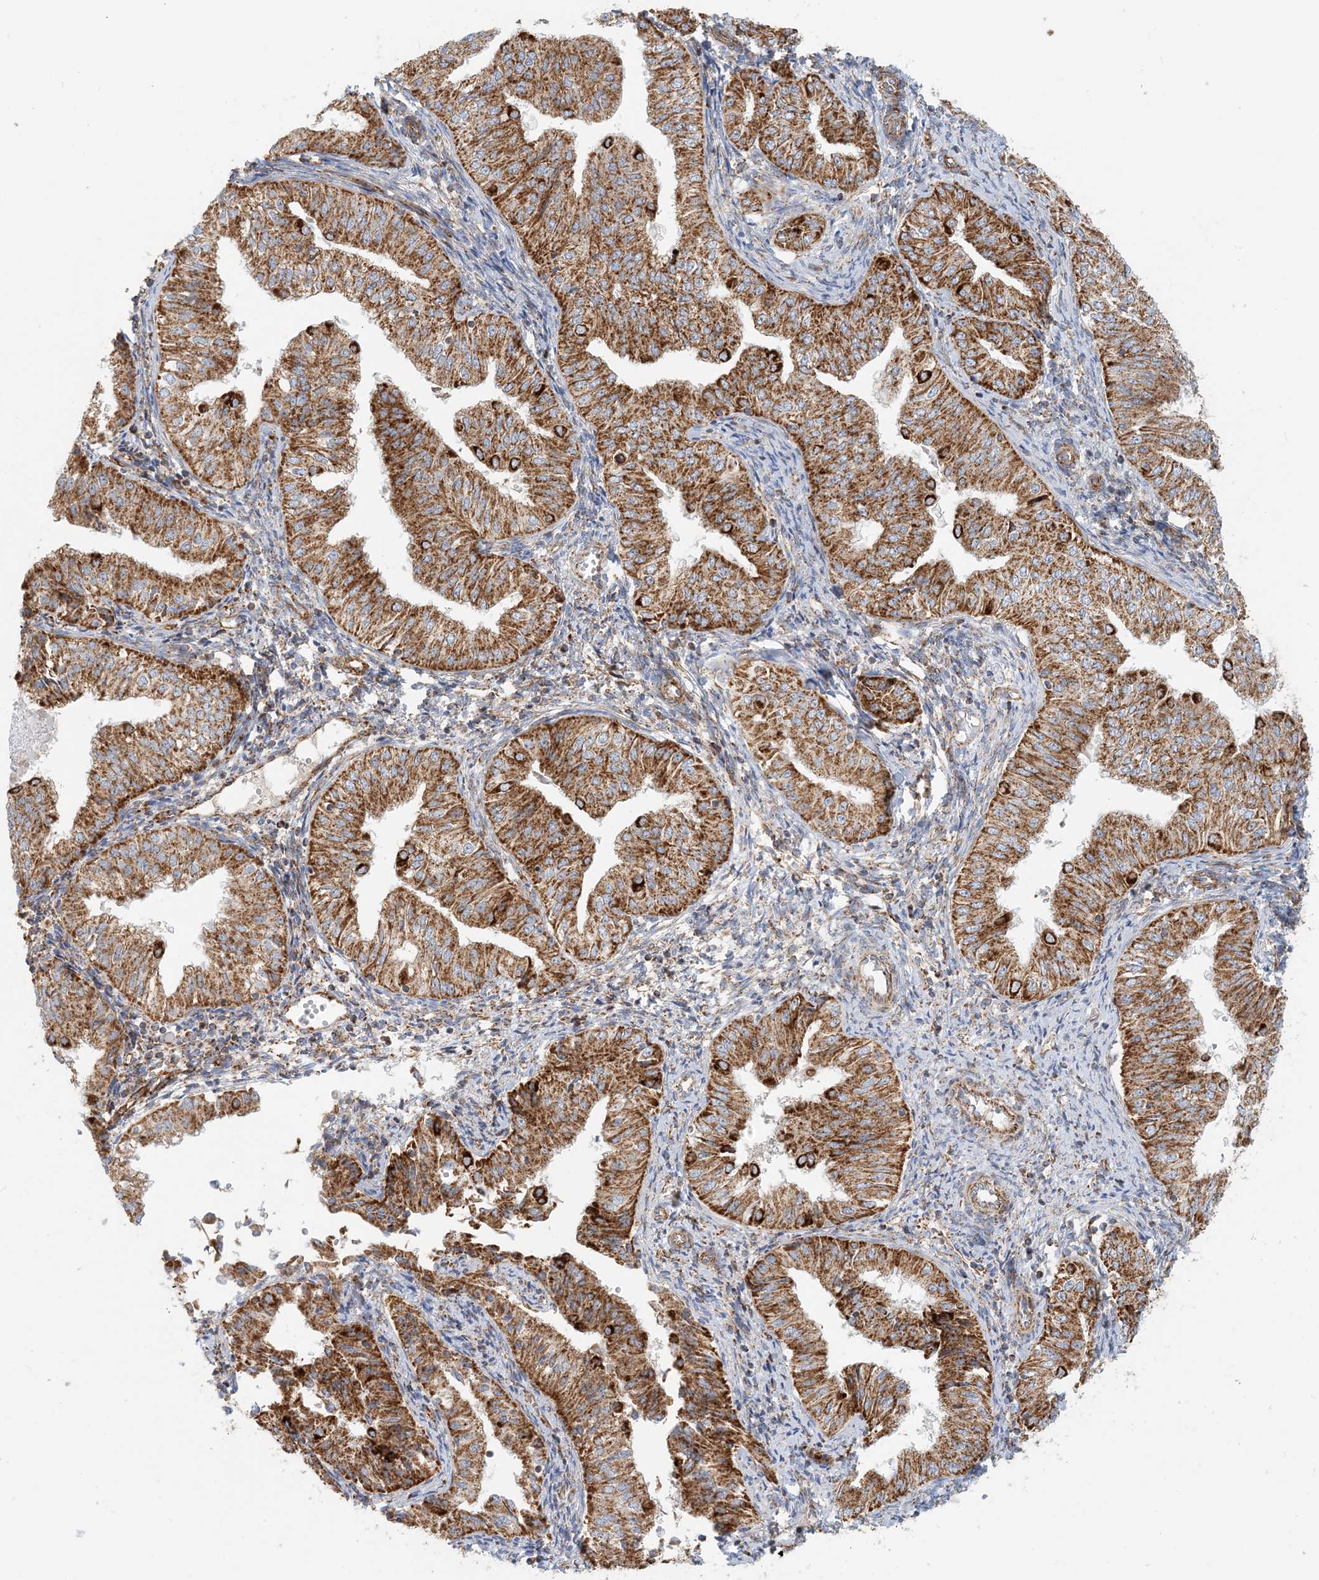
{"staining": {"intensity": "strong", "quantity": ">75%", "location": "cytoplasmic/membranous"}, "tissue": "endometrial cancer", "cell_type": "Tumor cells", "image_type": "cancer", "snomed": [{"axis": "morphology", "description": "Normal tissue, NOS"}, {"axis": "morphology", "description": "Adenocarcinoma, NOS"}, {"axis": "topography", "description": "Endometrium"}], "caption": "The micrograph exhibits immunohistochemical staining of endometrial cancer (adenocarcinoma). There is strong cytoplasmic/membranous expression is seen in approximately >75% of tumor cells. (Stains: DAB in brown, nuclei in blue, Microscopy: brightfield microscopy at high magnification).", "gene": "COA3", "patient": {"sex": "female", "age": 53}}